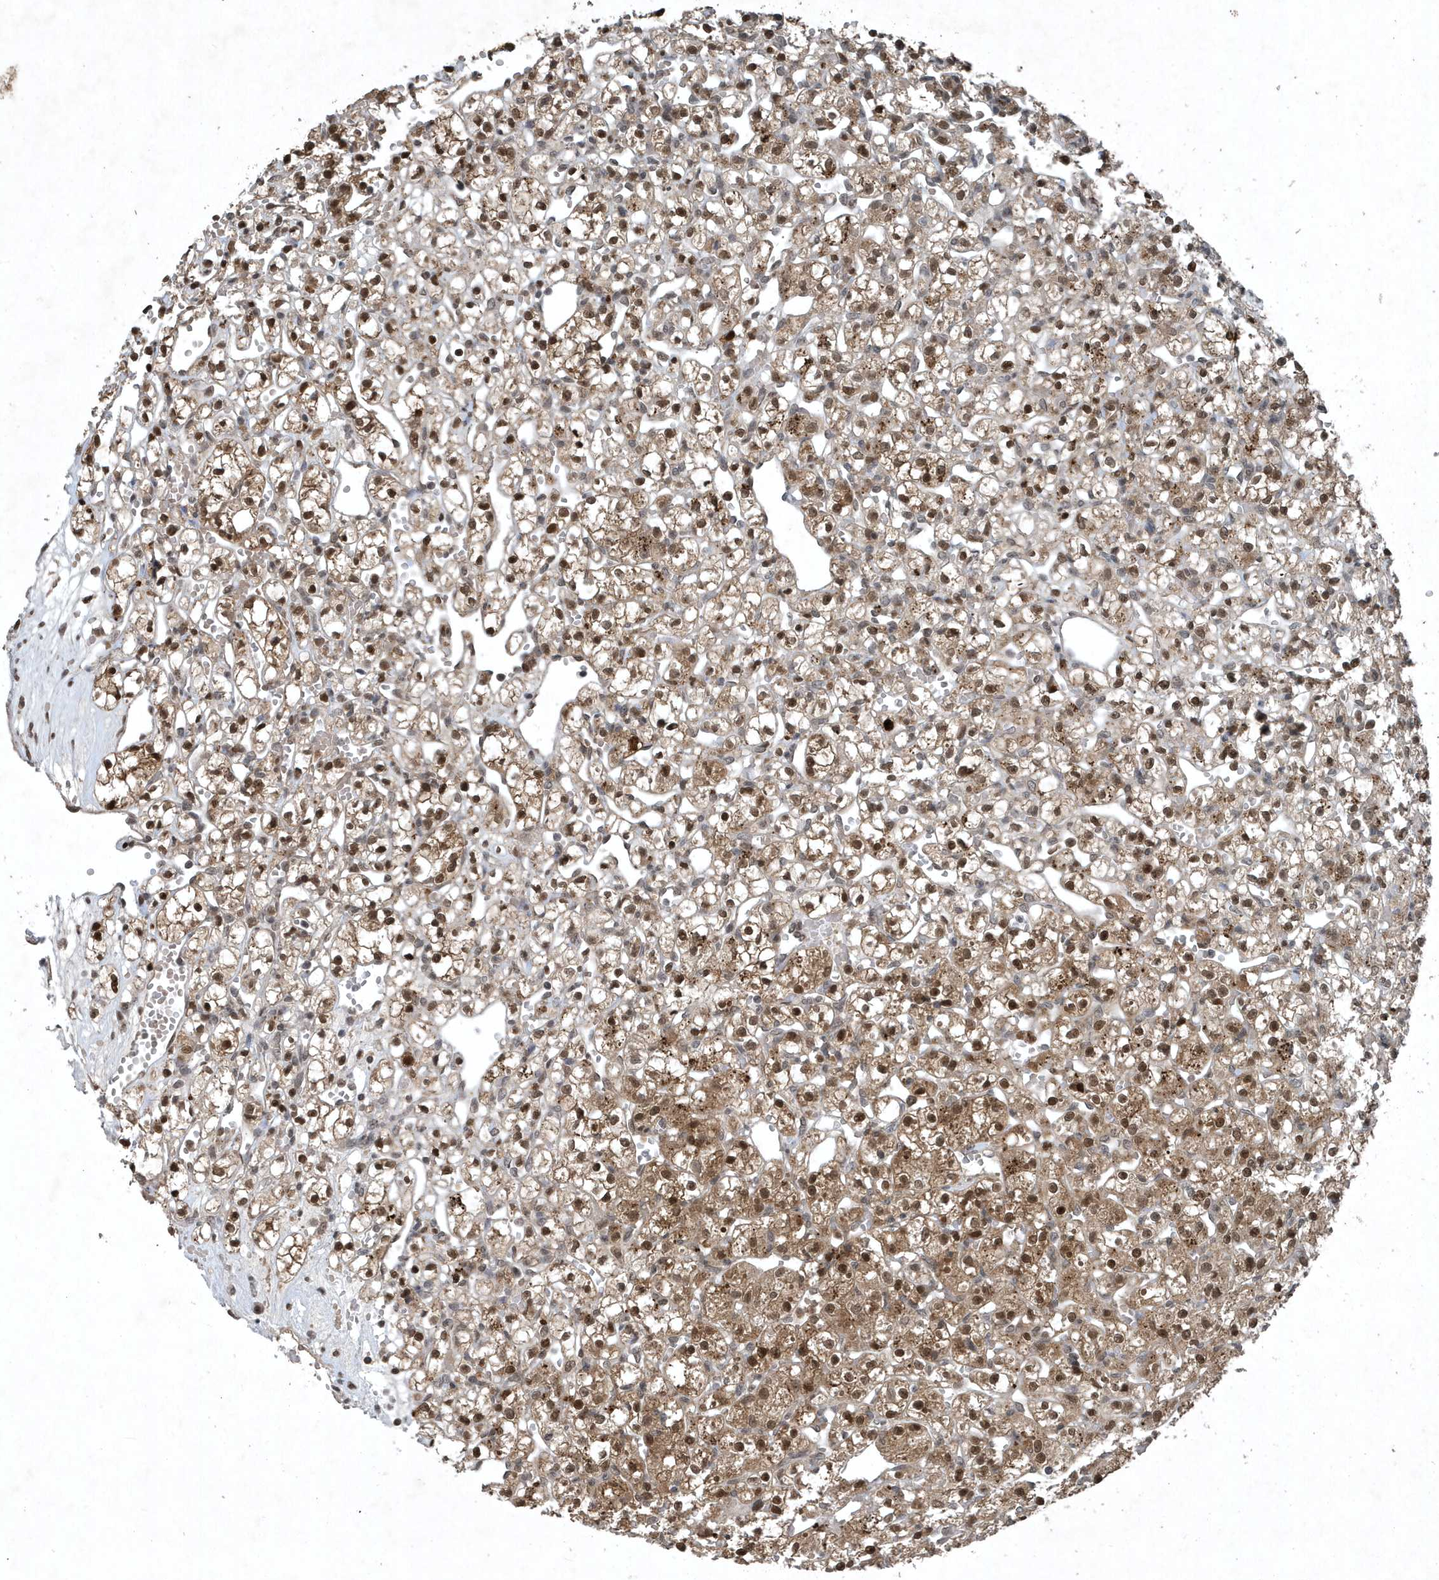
{"staining": {"intensity": "moderate", "quantity": ">75%", "location": "cytoplasmic/membranous,nuclear"}, "tissue": "renal cancer", "cell_type": "Tumor cells", "image_type": "cancer", "snomed": [{"axis": "morphology", "description": "Adenocarcinoma, NOS"}, {"axis": "topography", "description": "Kidney"}], "caption": "Immunohistochemistry image of renal cancer stained for a protein (brown), which exhibits medium levels of moderate cytoplasmic/membranous and nuclear positivity in approximately >75% of tumor cells.", "gene": "HSPA1A", "patient": {"sex": "female", "age": 59}}